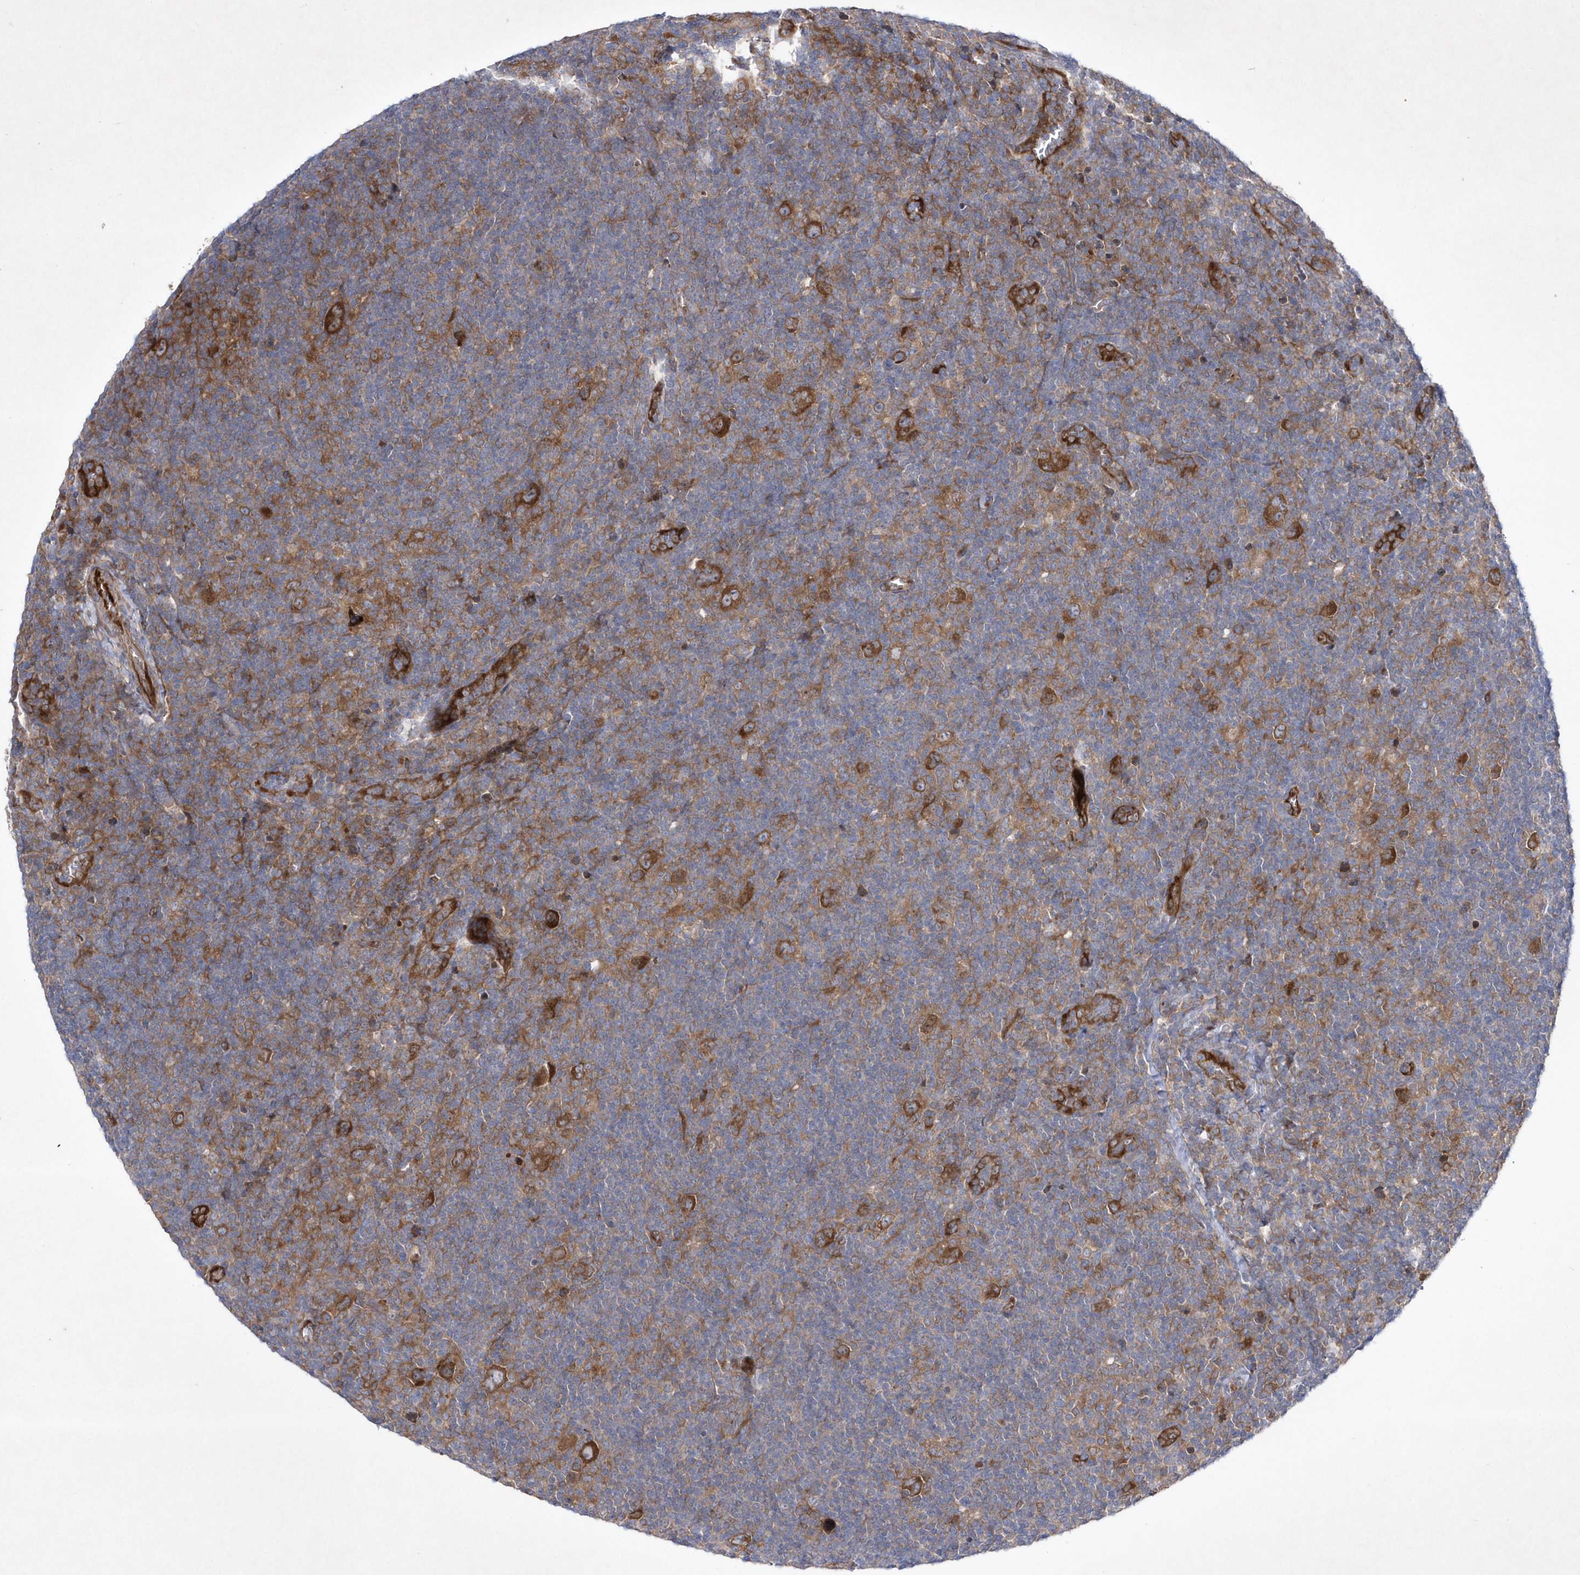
{"staining": {"intensity": "strong", "quantity": ">75%", "location": "cytoplasmic/membranous"}, "tissue": "lymphoma", "cell_type": "Tumor cells", "image_type": "cancer", "snomed": [{"axis": "morphology", "description": "Hodgkin's disease, NOS"}, {"axis": "topography", "description": "Lymph node"}], "caption": "Approximately >75% of tumor cells in lymphoma exhibit strong cytoplasmic/membranous protein positivity as visualized by brown immunohistochemical staining.", "gene": "DSPP", "patient": {"sex": "female", "age": 57}}